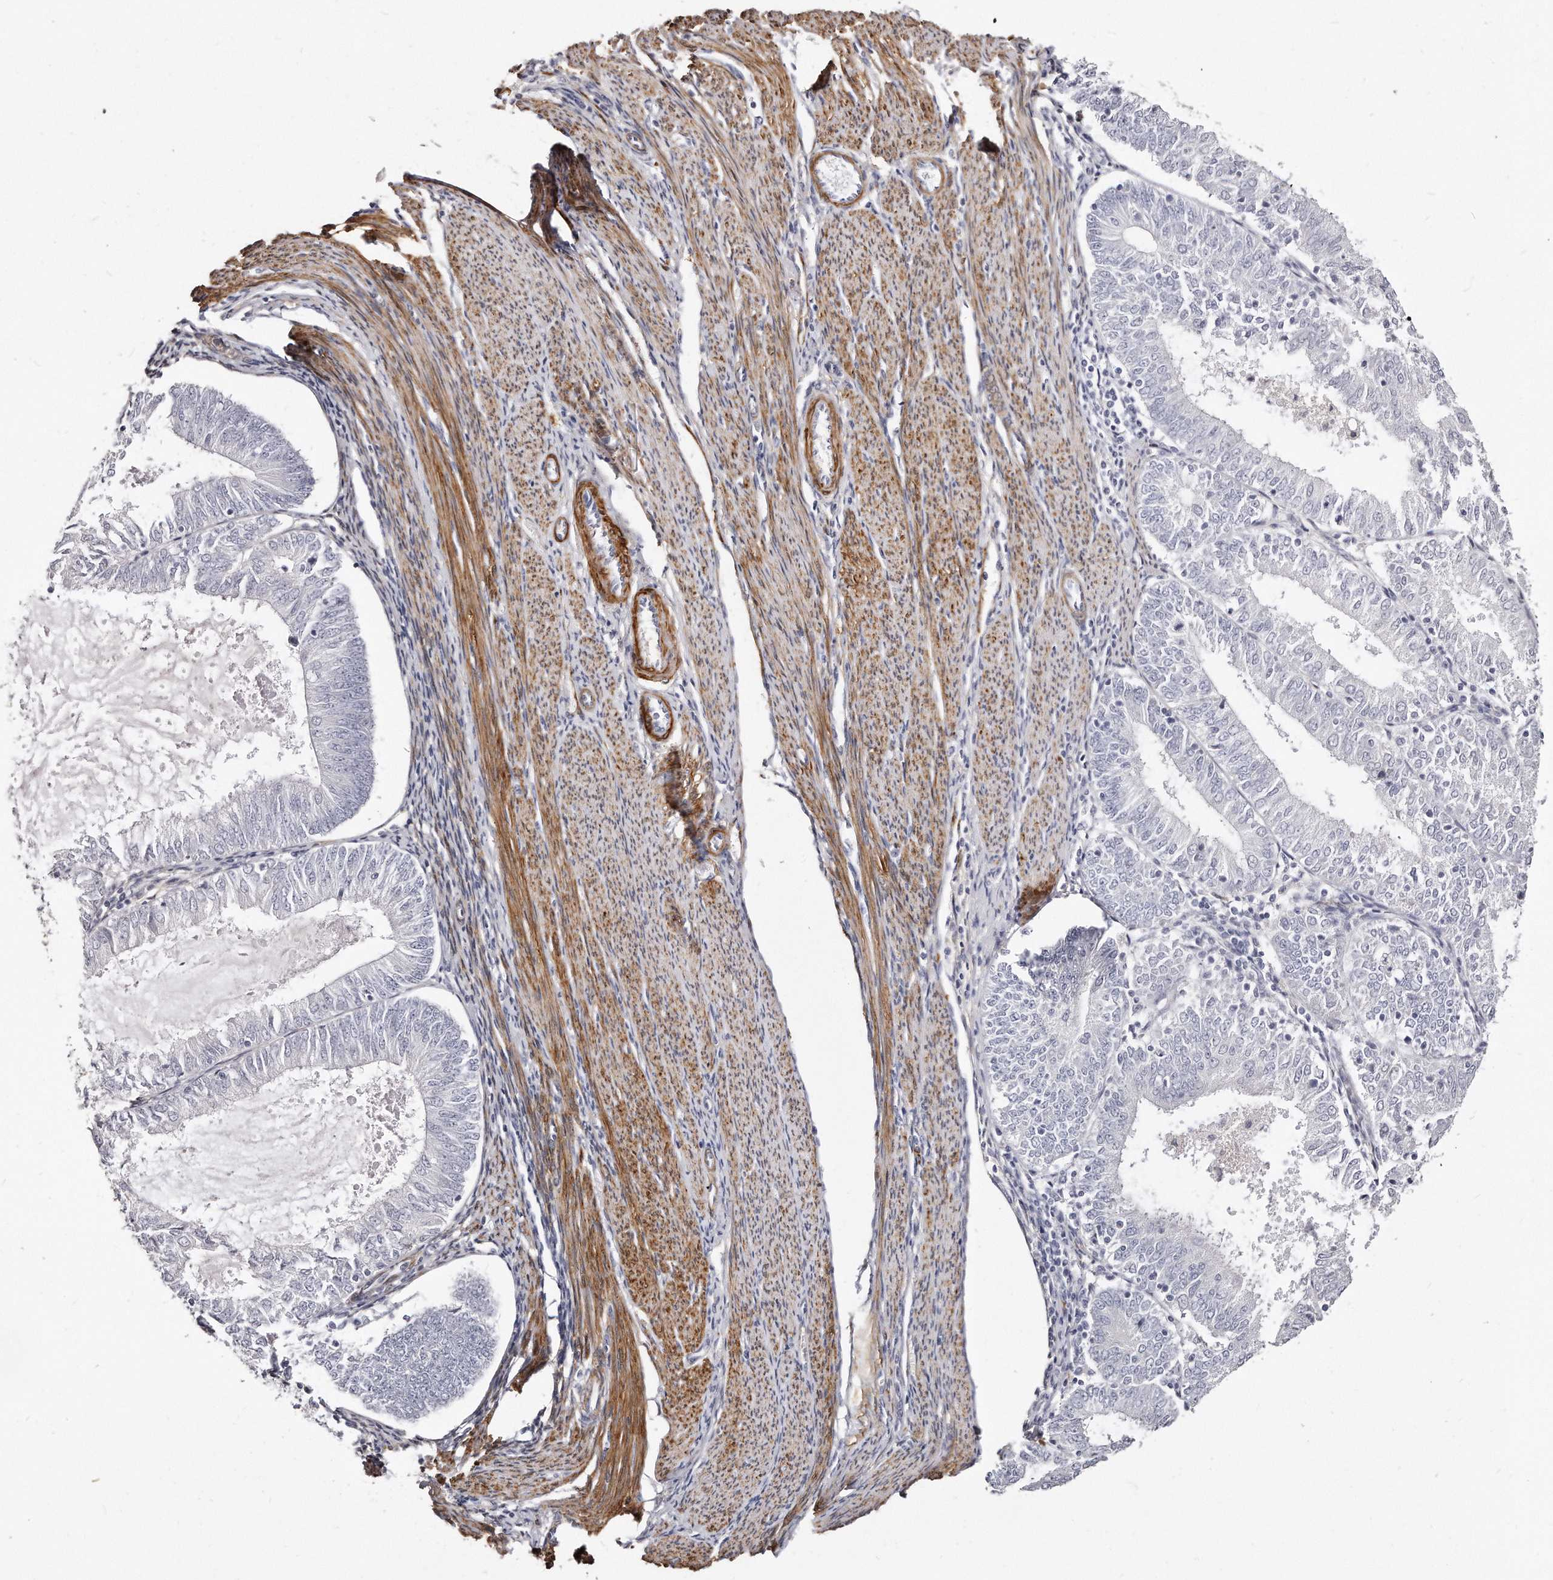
{"staining": {"intensity": "negative", "quantity": "none", "location": "none"}, "tissue": "endometrial cancer", "cell_type": "Tumor cells", "image_type": "cancer", "snomed": [{"axis": "morphology", "description": "Adenocarcinoma, NOS"}, {"axis": "topography", "description": "Endometrium"}], "caption": "A high-resolution micrograph shows IHC staining of endometrial adenocarcinoma, which displays no significant expression in tumor cells. (DAB immunohistochemistry (IHC) with hematoxylin counter stain).", "gene": "LMOD1", "patient": {"sex": "female", "age": 57}}